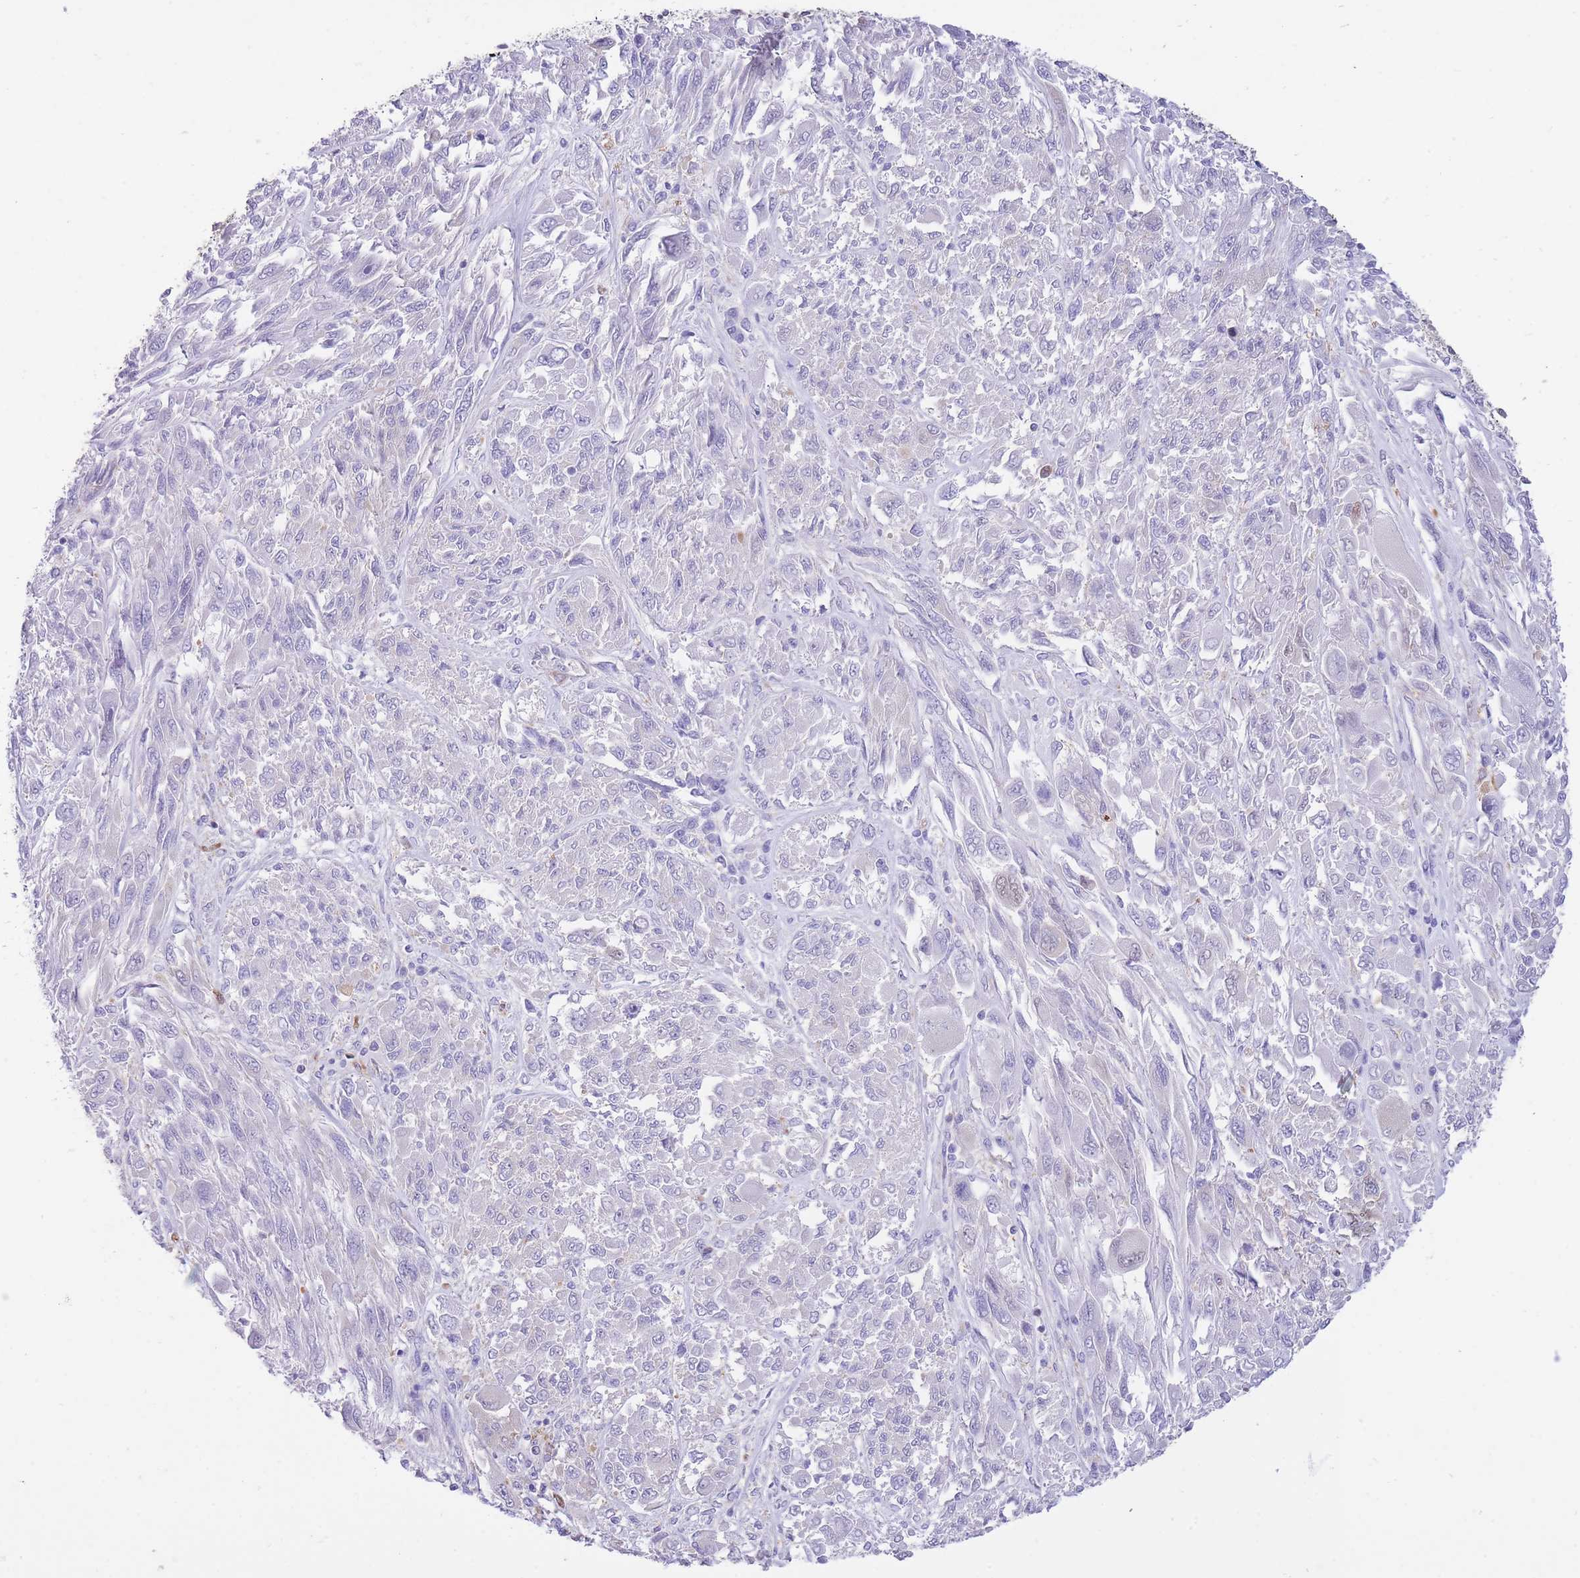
{"staining": {"intensity": "negative", "quantity": "none", "location": "none"}, "tissue": "melanoma", "cell_type": "Tumor cells", "image_type": "cancer", "snomed": [{"axis": "morphology", "description": "Malignant melanoma, NOS"}, {"axis": "topography", "description": "Skin"}], "caption": "The IHC photomicrograph has no significant expression in tumor cells of melanoma tissue. (DAB (3,3'-diaminobenzidine) immunohistochemistry visualized using brightfield microscopy, high magnification).", "gene": "NAMPT", "patient": {"sex": "female", "age": 91}}